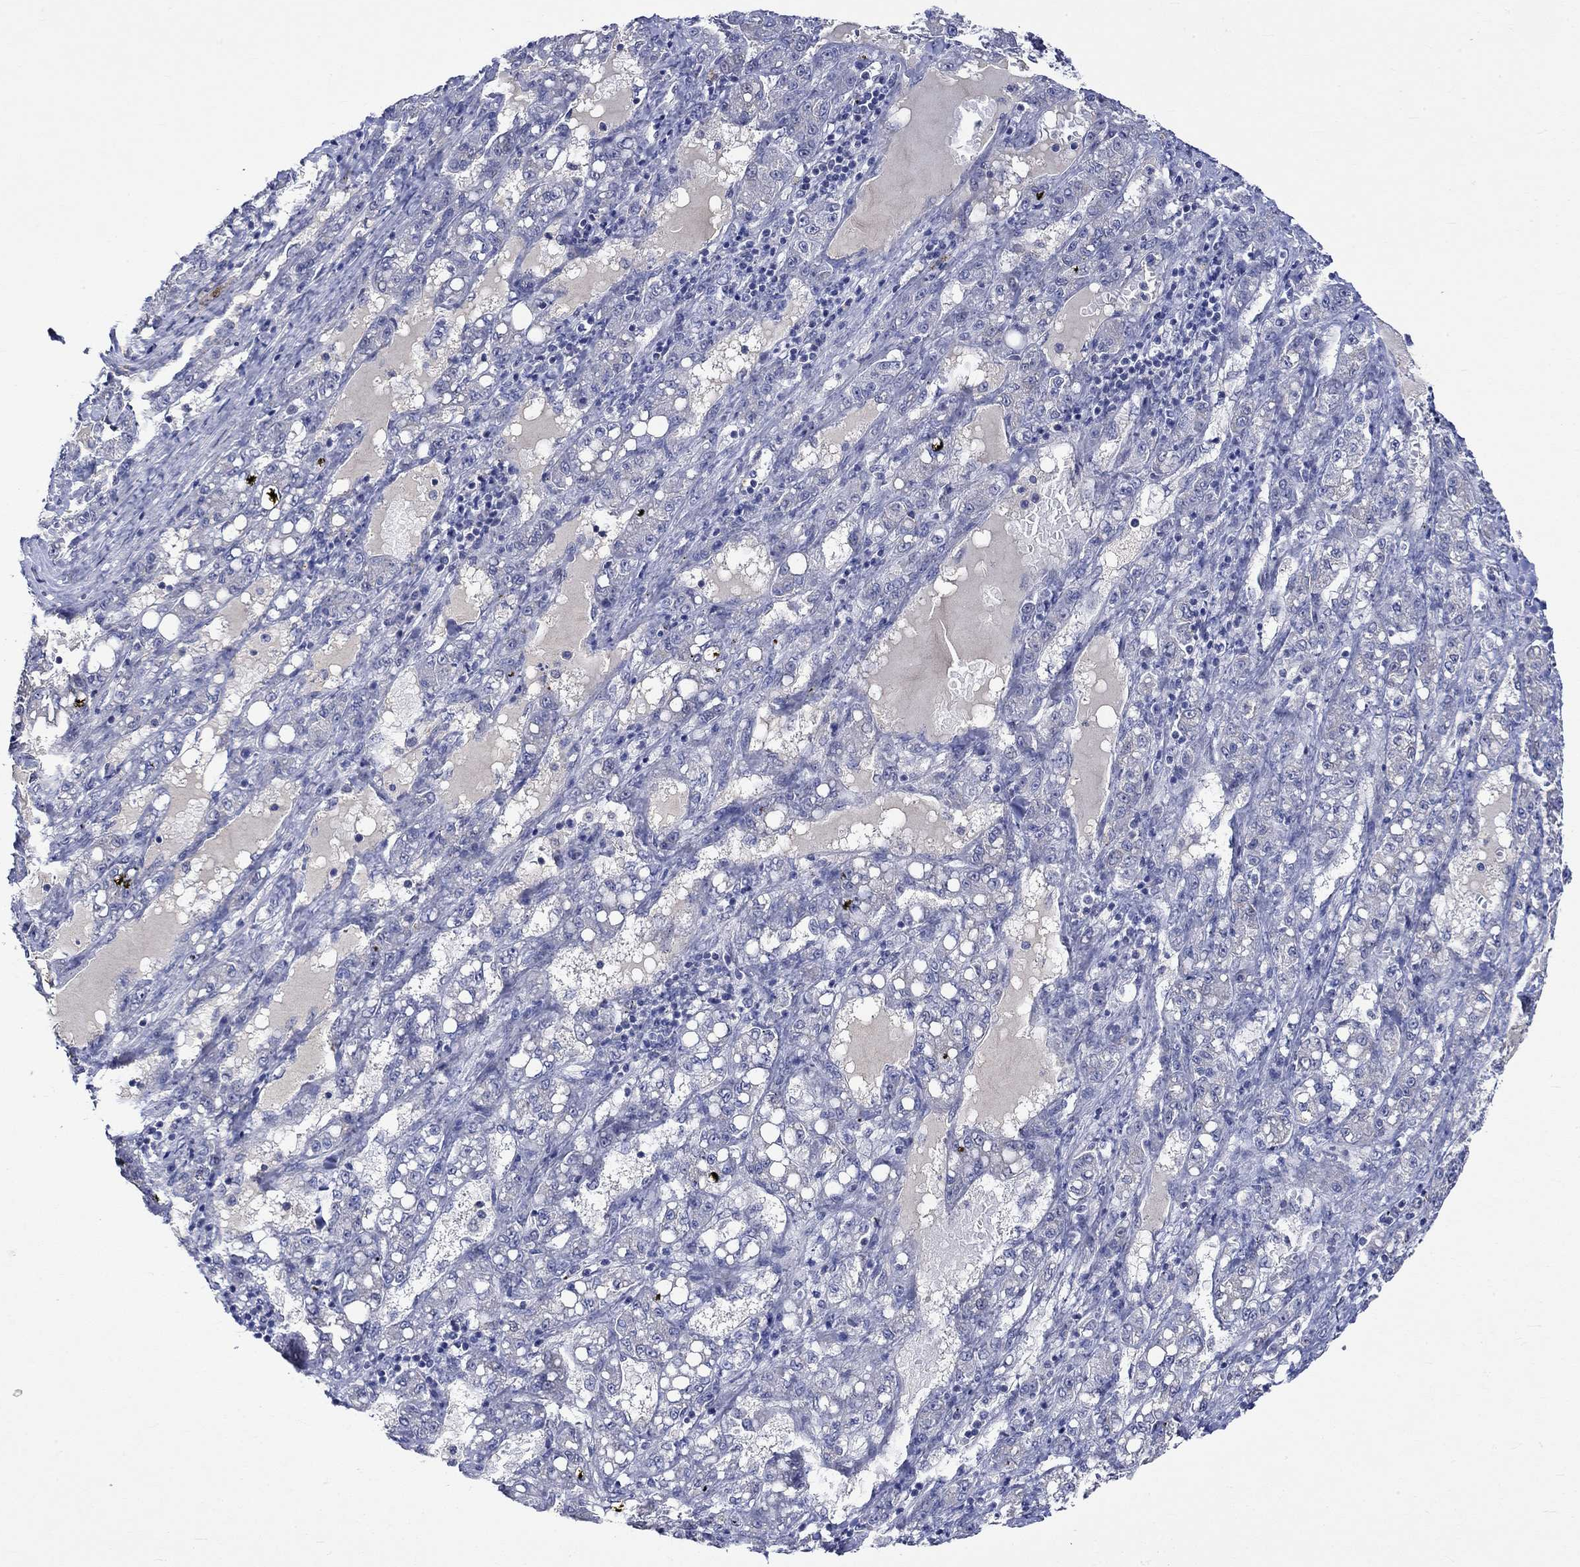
{"staining": {"intensity": "negative", "quantity": "none", "location": "none"}, "tissue": "liver cancer", "cell_type": "Tumor cells", "image_type": "cancer", "snomed": [{"axis": "morphology", "description": "Carcinoma, Hepatocellular, NOS"}, {"axis": "topography", "description": "Liver"}], "caption": "A histopathology image of human liver cancer is negative for staining in tumor cells.", "gene": "DDX3Y", "patient": {"sex": "female", "age": 65}}